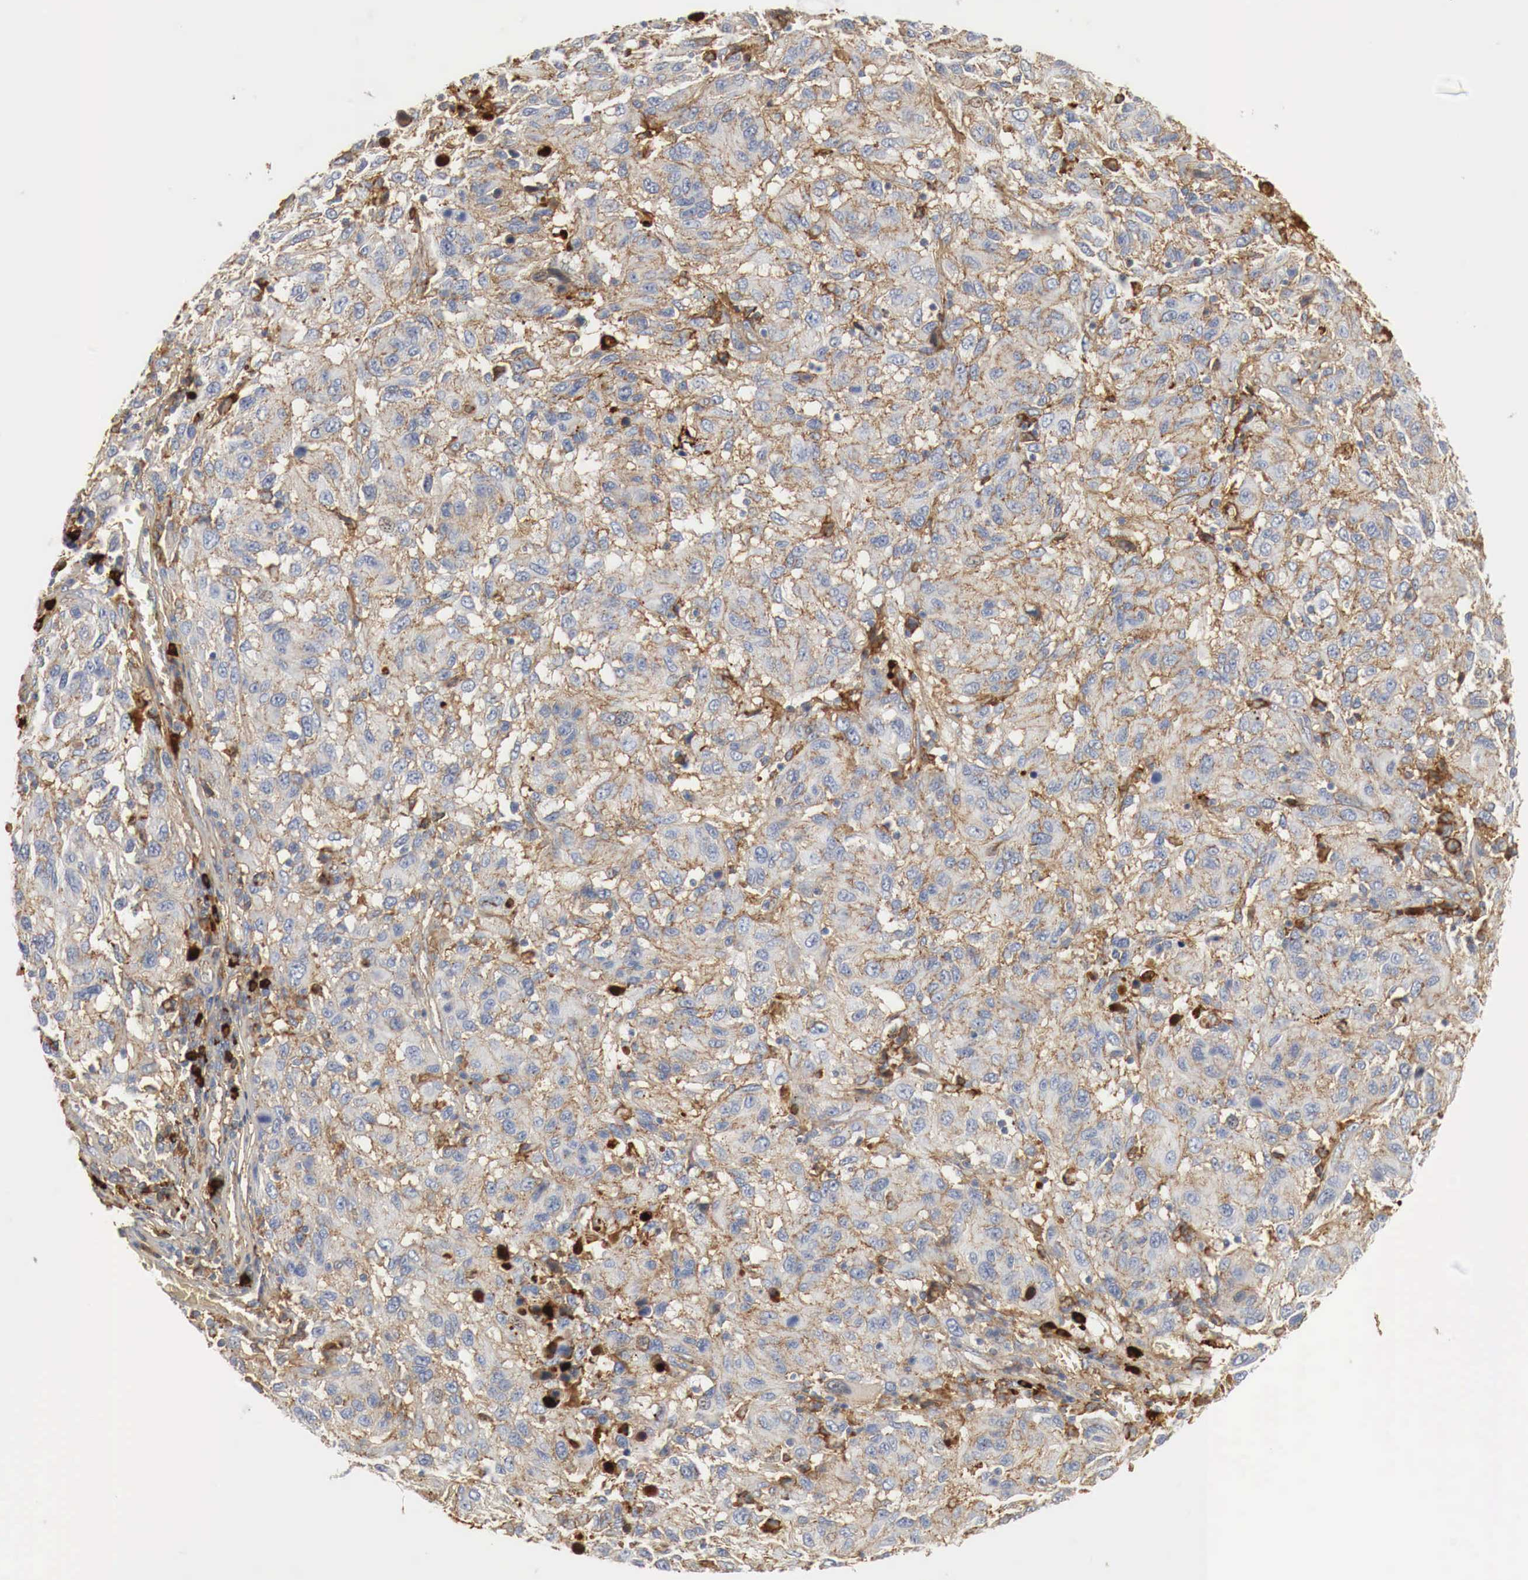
{"staining": {"intensity": "weak", "quantity": "25%-75%", "location": "cytoplasmic/membranous"}, "tissue": "melanoma", "cell_type": "Tumor cells", "image_type": "cancer", "snomed": [{"axis": "morphology", "description": "Malignant melanoma, NOS"}, {"axis": "topography", "description": "Skin"}], "caption": "Melanoma stained with a protein marker exhibits weak staining in tumor cells.", "gene": "IGLC3", "patient": {"sex": "female", "age": 77}}